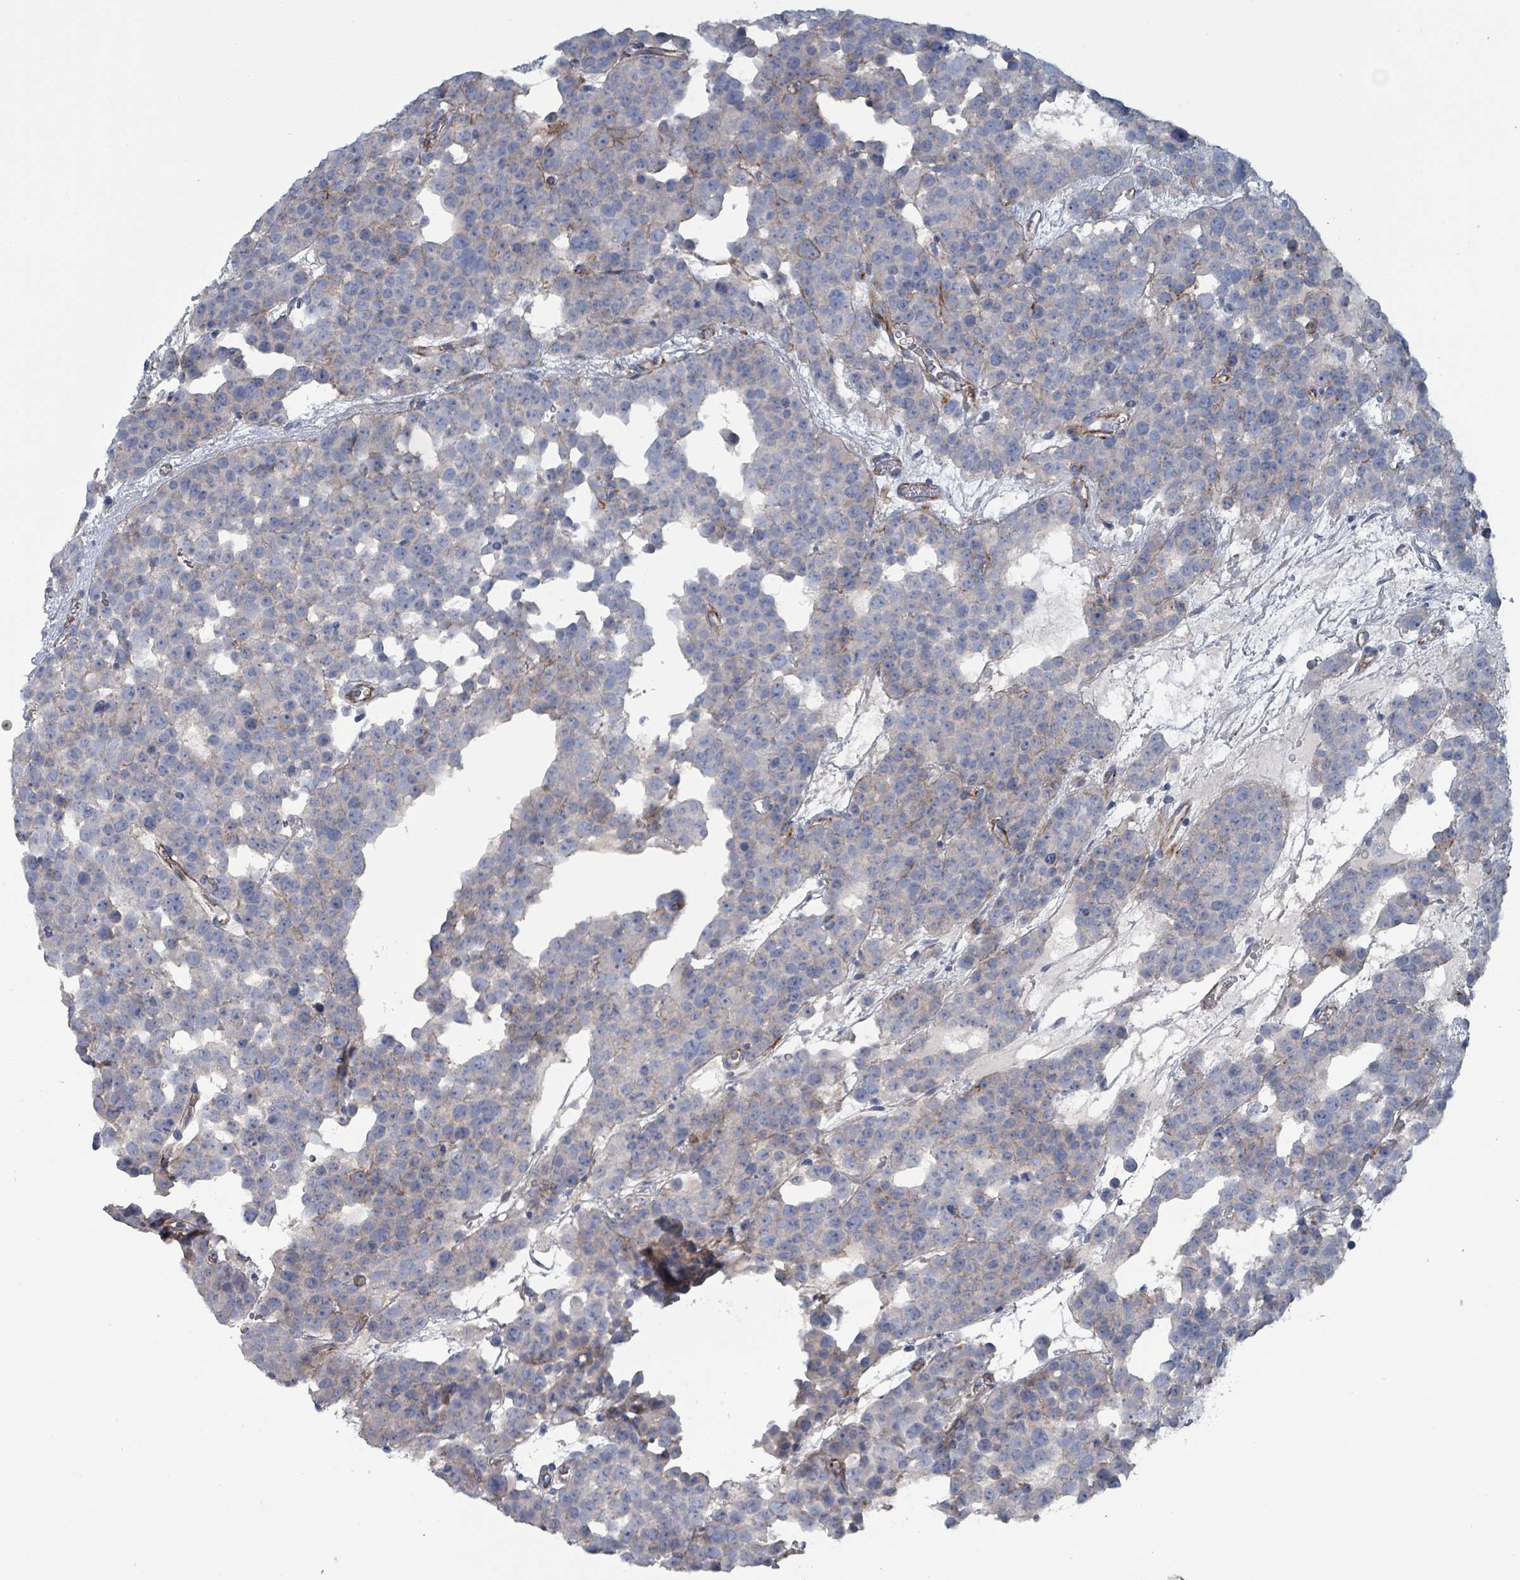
{"staining": {"intensity": "negative", "quantity": "none", "location": "none"}, "tissue": "testis cancer", "cell_type": "Tumor cells", "image_type": "cancer", "snomed": [{"axis": "morphology", "description": "Seminoma, NOS"}, {"axis": "topography", "description": "Testis"}], "caption": "Tumor cells are negative for brown protein staining in testis seminoma.", "gene": "TAAR5", "patient": {"sex": "male", "age": 71}}